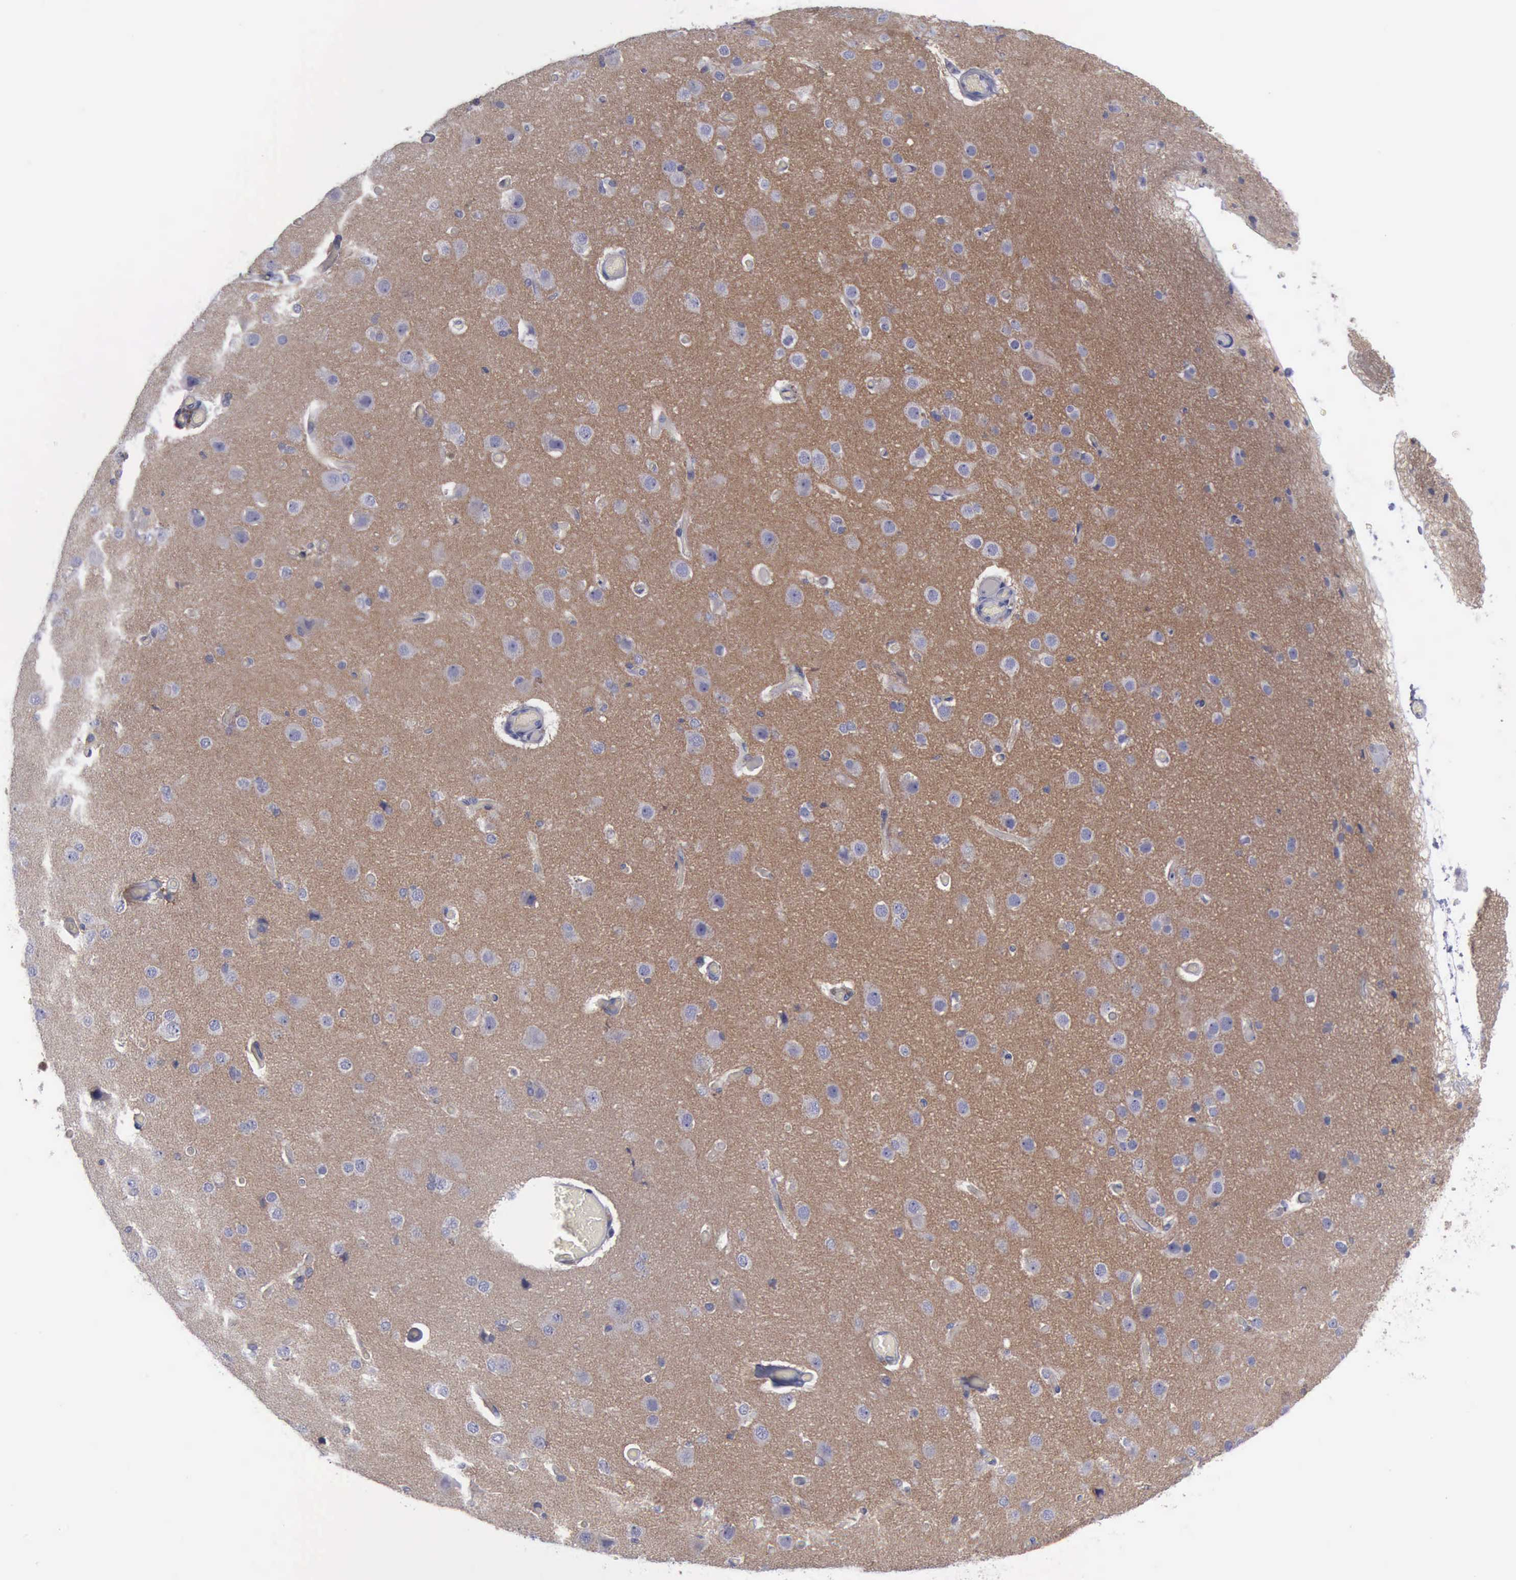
{"staining": {"intensity": "negative", "quantity": "none", "location": "none"}, "tissue": "cerebral cortex", "cell_type": "Endothelial cells", "image_type": "normal", "snomed": [{"axis": "morphology", "description": "Normal tissue, NOS"}, {"axis": "morphology", "description": "Glioma, malignant, High grade"}, {"axis": "topography", "description": "Cerebral cortex"}], "caption": "DAB immunohistochemical staining of unremarkable human cerebral cortex reveals no significant staining in endothelial cells.", "gene": "CDH2", "patient": {"sex": "male", "age": 77}}